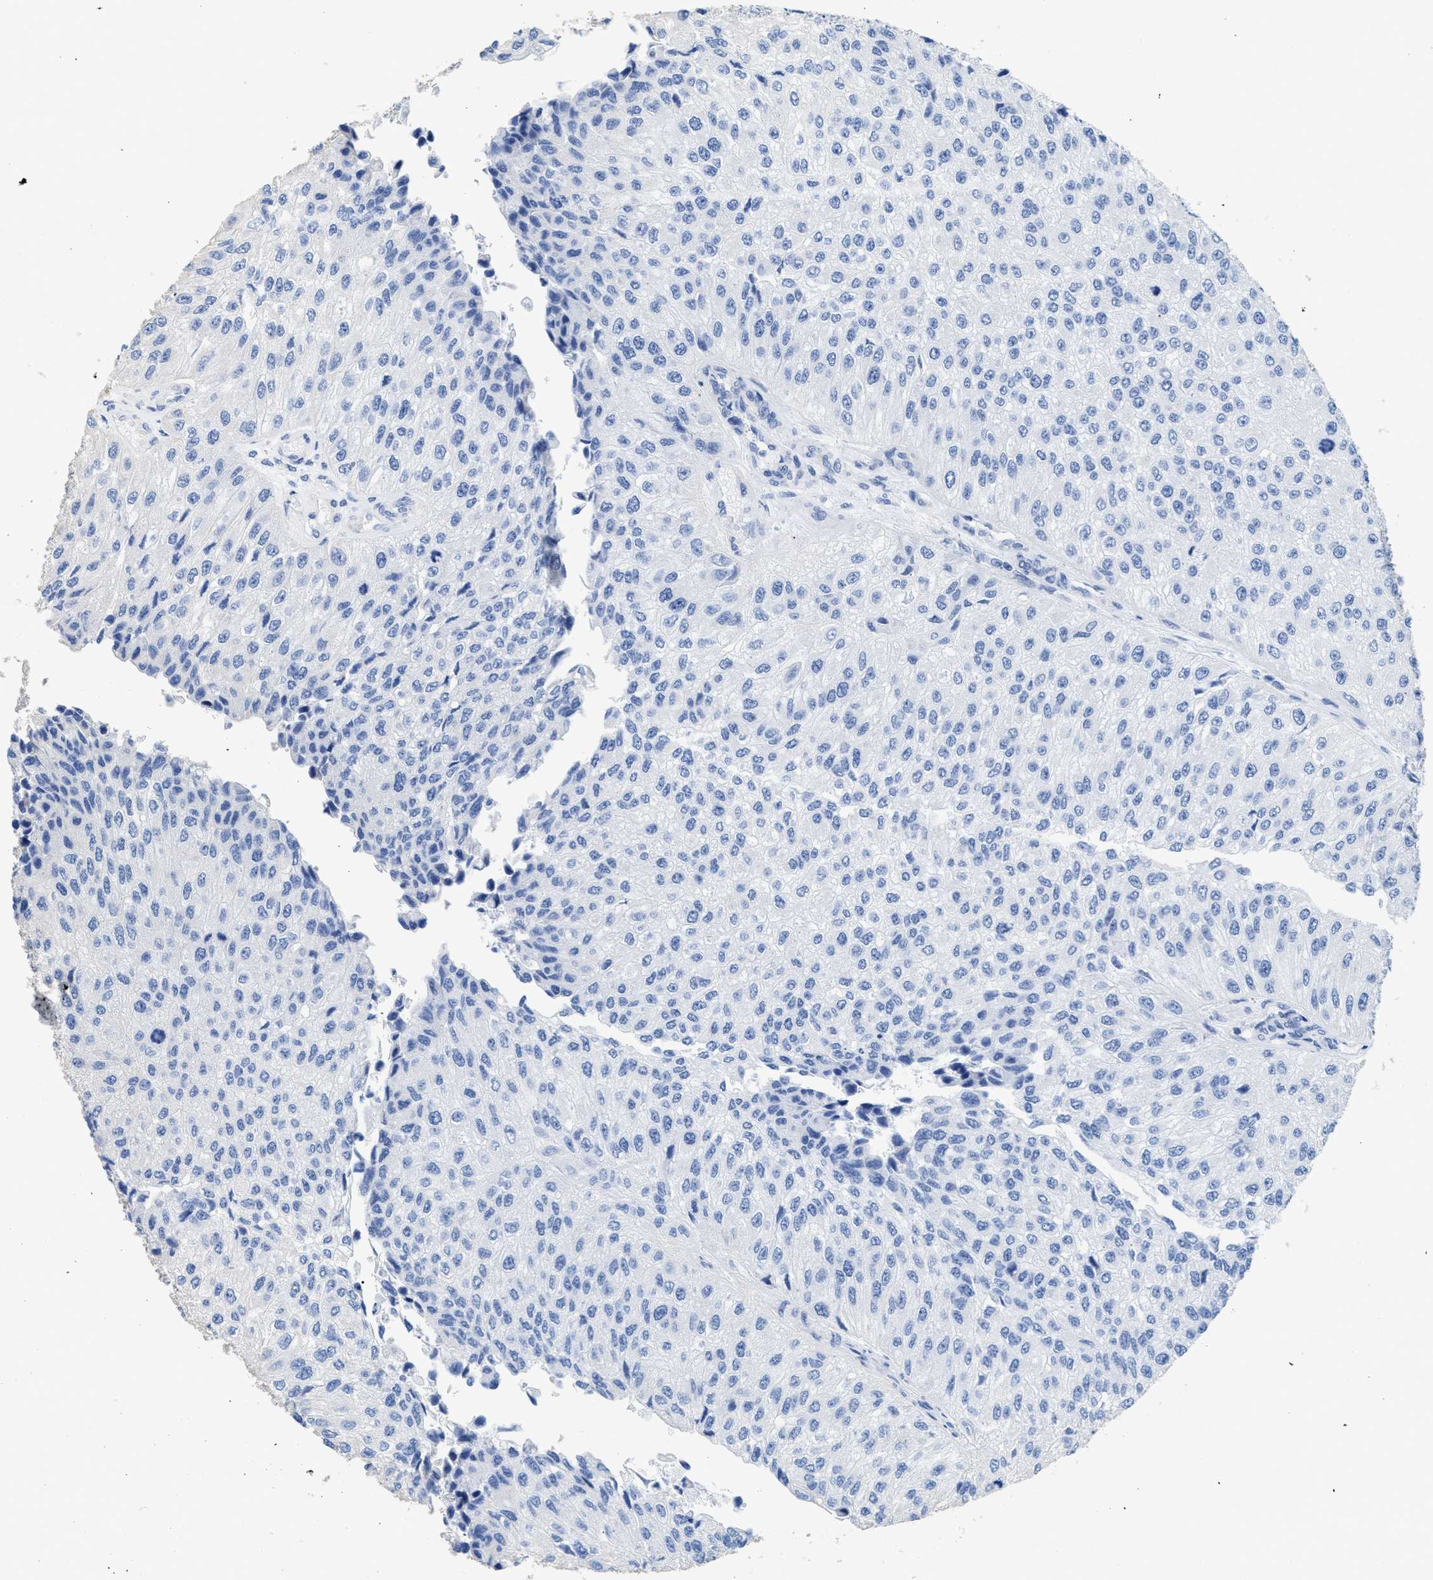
{"staining": {"intensity": "negative", "quantity": "none", "location": "none"}, "tissue": "urothelial cancer", "cell_type": "Tumor cells", "image_type": "cancer", "snomed": [{"axis": "morphology", "description": "Urothelial carcinoma, High grade"}, {"axis": "topography", "description": "Kidney"}, {"axis": "topography", "description": "Urinary bladder"}], "caption": "There is no significant expression in tumor cells of urothelial cancer. Brightfield microscopy of immunohistochemistry stained with DAB (brown) and hematoxylin (blue), captured at high magnification.", "gene": "DLC1", "patient": {"sex": "male", "age": 77}}